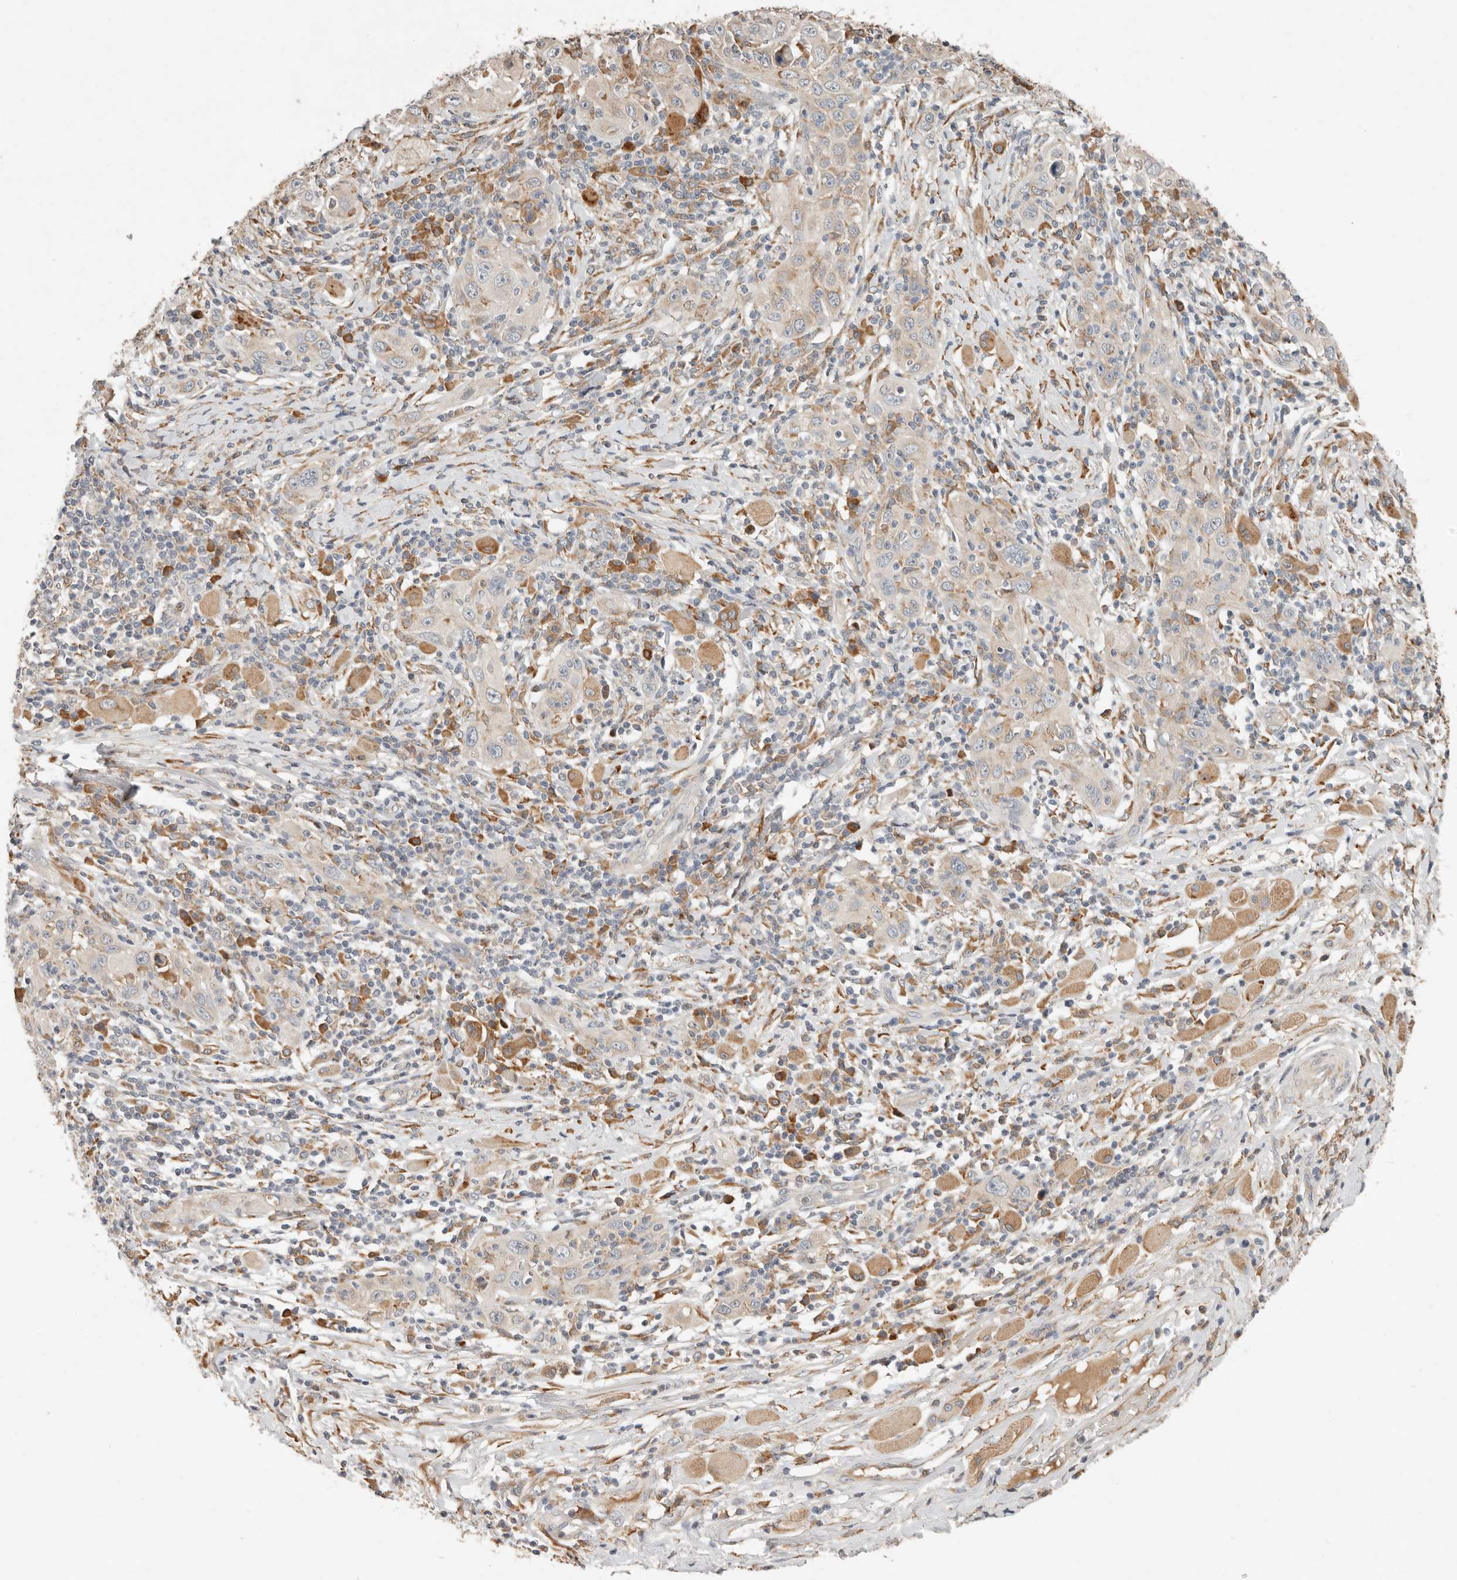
{"staining": {"intensity": "weak", "quantity": "<25%", "location": "cytoplasmic/membranous"}, "tissue": "skin cancer", "cell_type": "Tumor cells", "image_type": "cancer", "snomed": [{"axis": "morphology", "description": "Squamous cell carcinoma, NOS"}, {"axis": "topography", "description": "Skin"}], "caption": "An IHC micrograph of skin cancer (squamous cell carcinoma) is shown. There is no staining in tumor cells of skin cancer (squamous cell carcinoma). (DAB (3,3'-diaminobenzidine) immunohistochemistry (IHC) with hematoxylin counter stain).", "gene": "ARHGEF10L", "patient": {"sex": "female", "age": 88}}